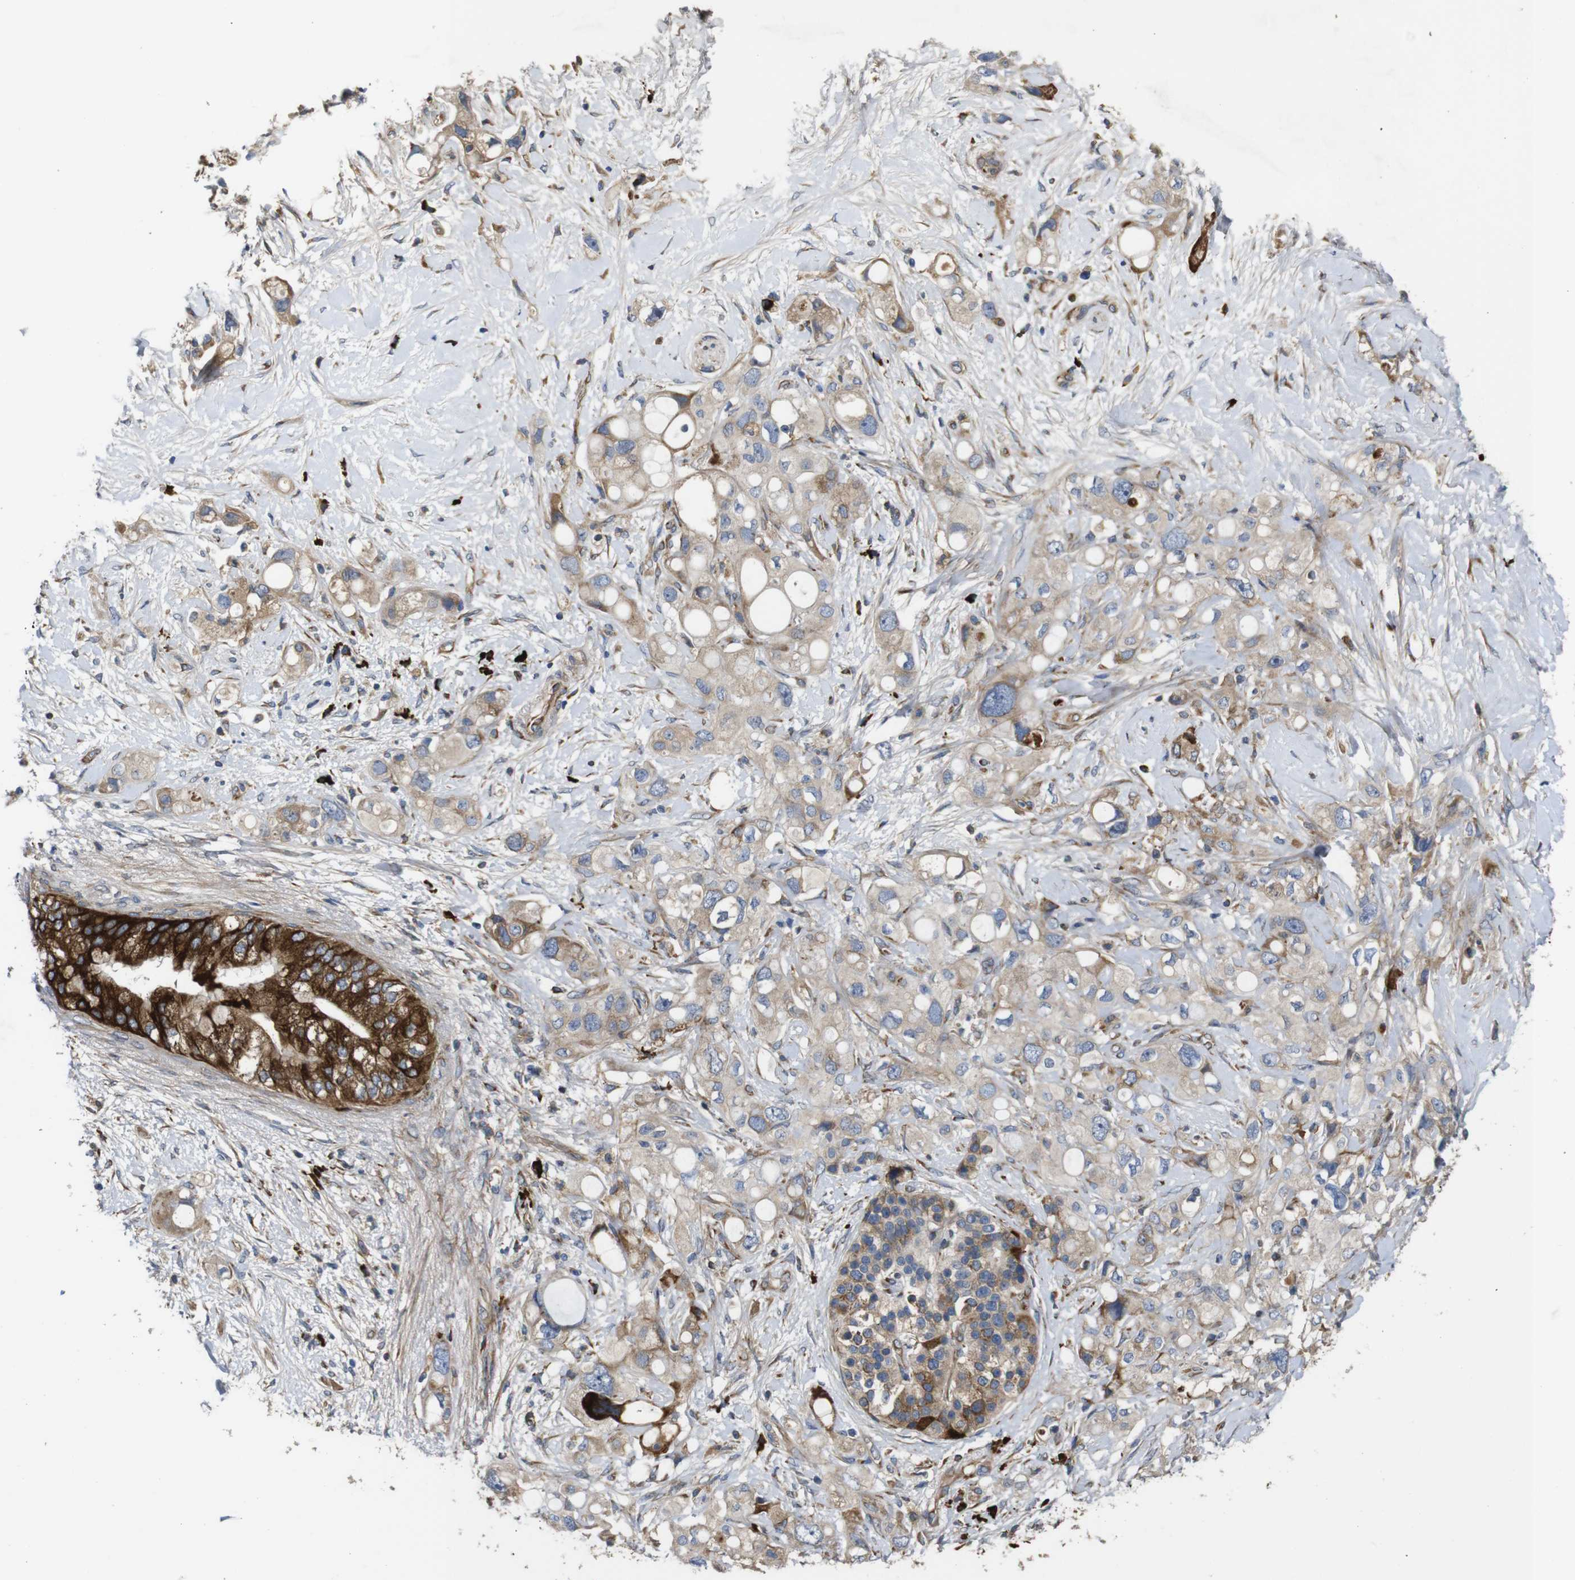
{"staining": {"intensity": "moderate", "quantity": ">75%", "location": "cytoplasmic/membranous"}, "tissue": "pancreatic cancer", "cell_type": "Tumor cells", "image_type": "cancer", "snomed": [{"axis": "morphology", "description": "Adenocarcinoma, NOS"}, {"axis": "topography", "description": "Pancreas"}], "caption": "Brown immunohistochemical staining in pancreatic cancer reveals moderate cytoplasmic/membranous expression in approximately >75% of tumor cells.", "gene": "UBE2G2", "patient": {"sex": "female", "age": 56}}